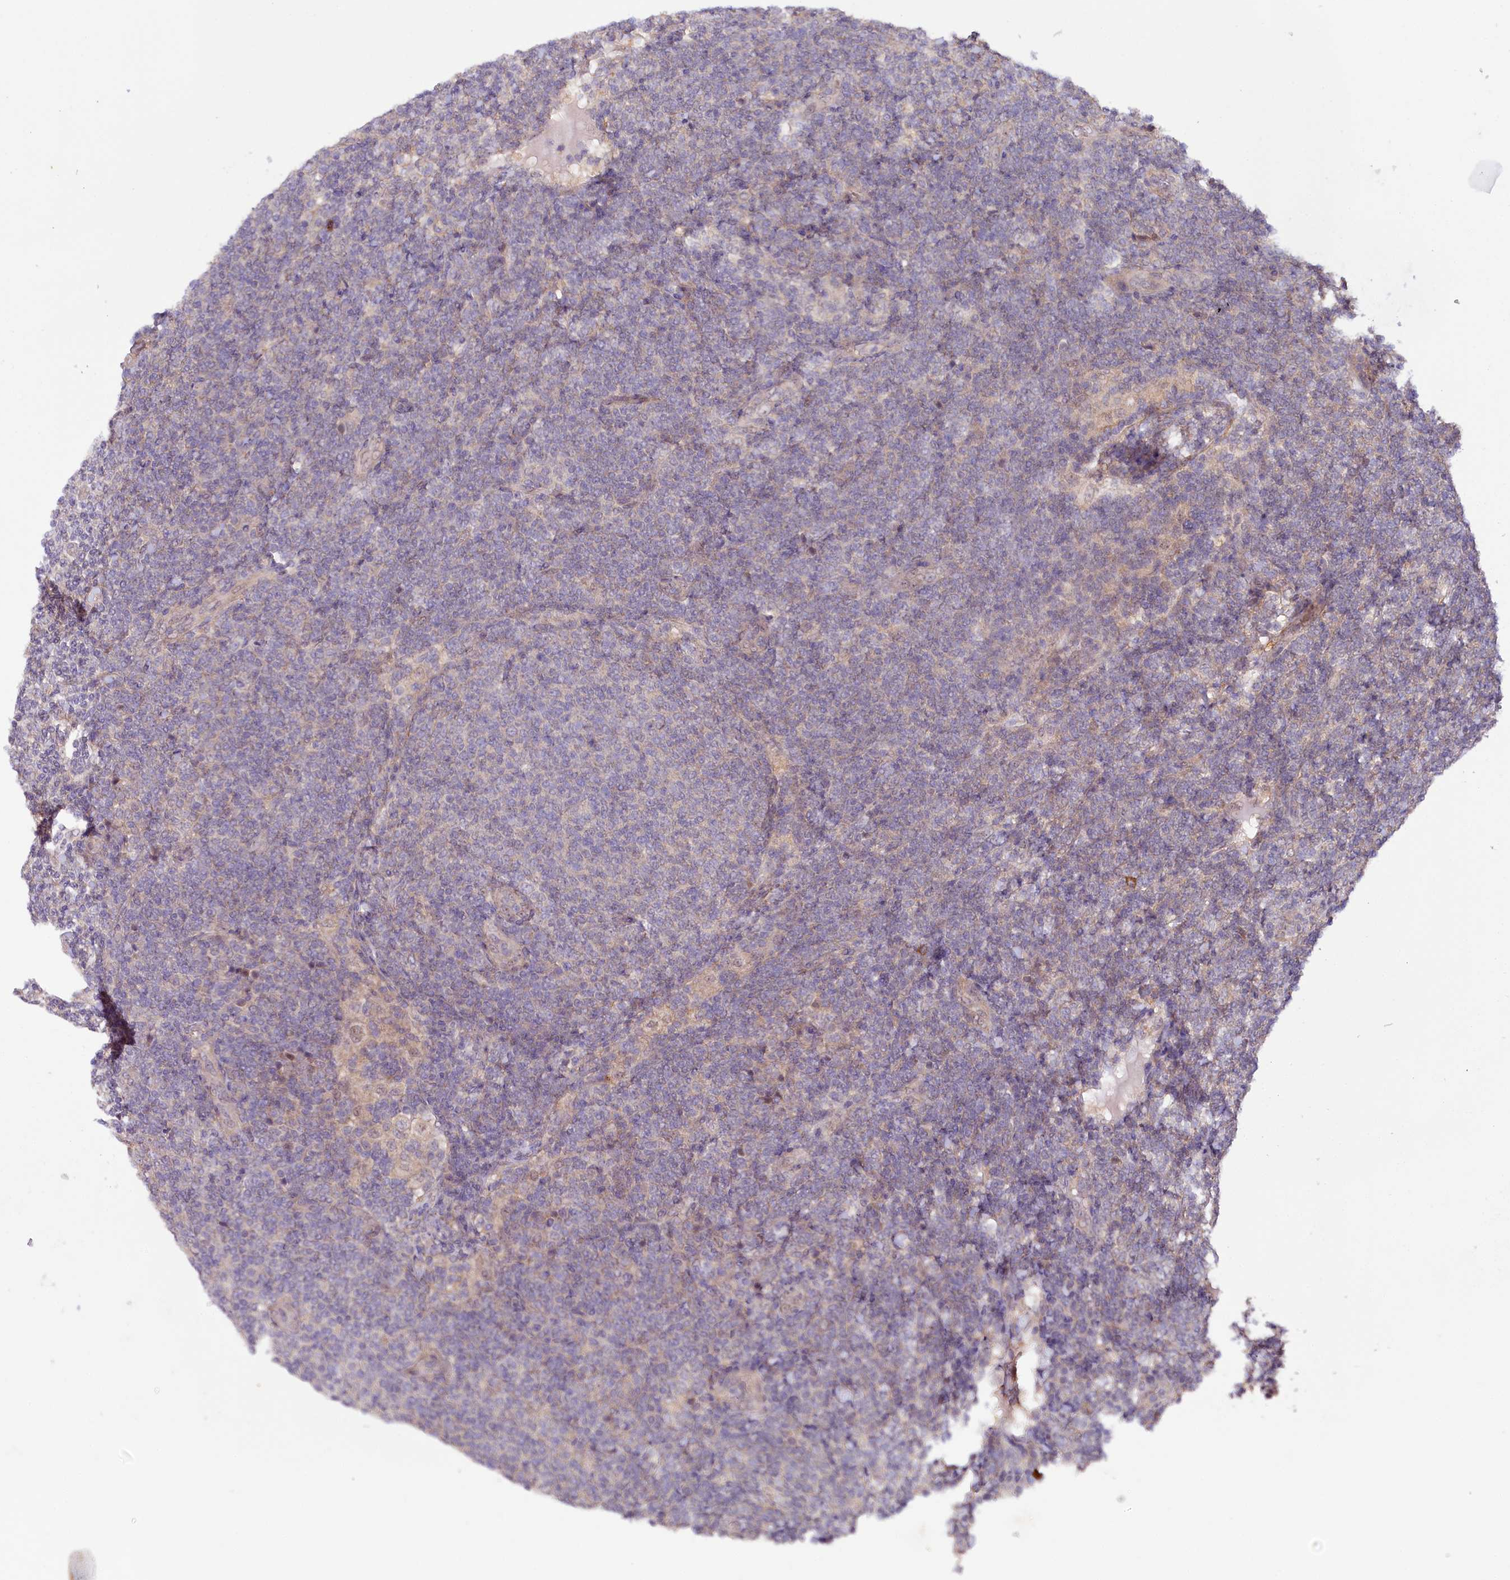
{"staining": {"intensity": "negative", "quantity": "none", "location": "none"}, "tissue": "lymphoma", "cell_type": "Tumor cells", "image_type": "cancer", "snomed": [{"axis": "morphology", "description": "Malignant lymphoma, non-Hodgkin's type, Low grade"}, {"axis": "topography", "description": "Lymph node"}], "caption": "DAB immunohistochemical staining of human lymphoma displays no significant positivity in tumor cells.", "gene": "PHLDB1", "patient": {"sex": "male", "age": 66}}